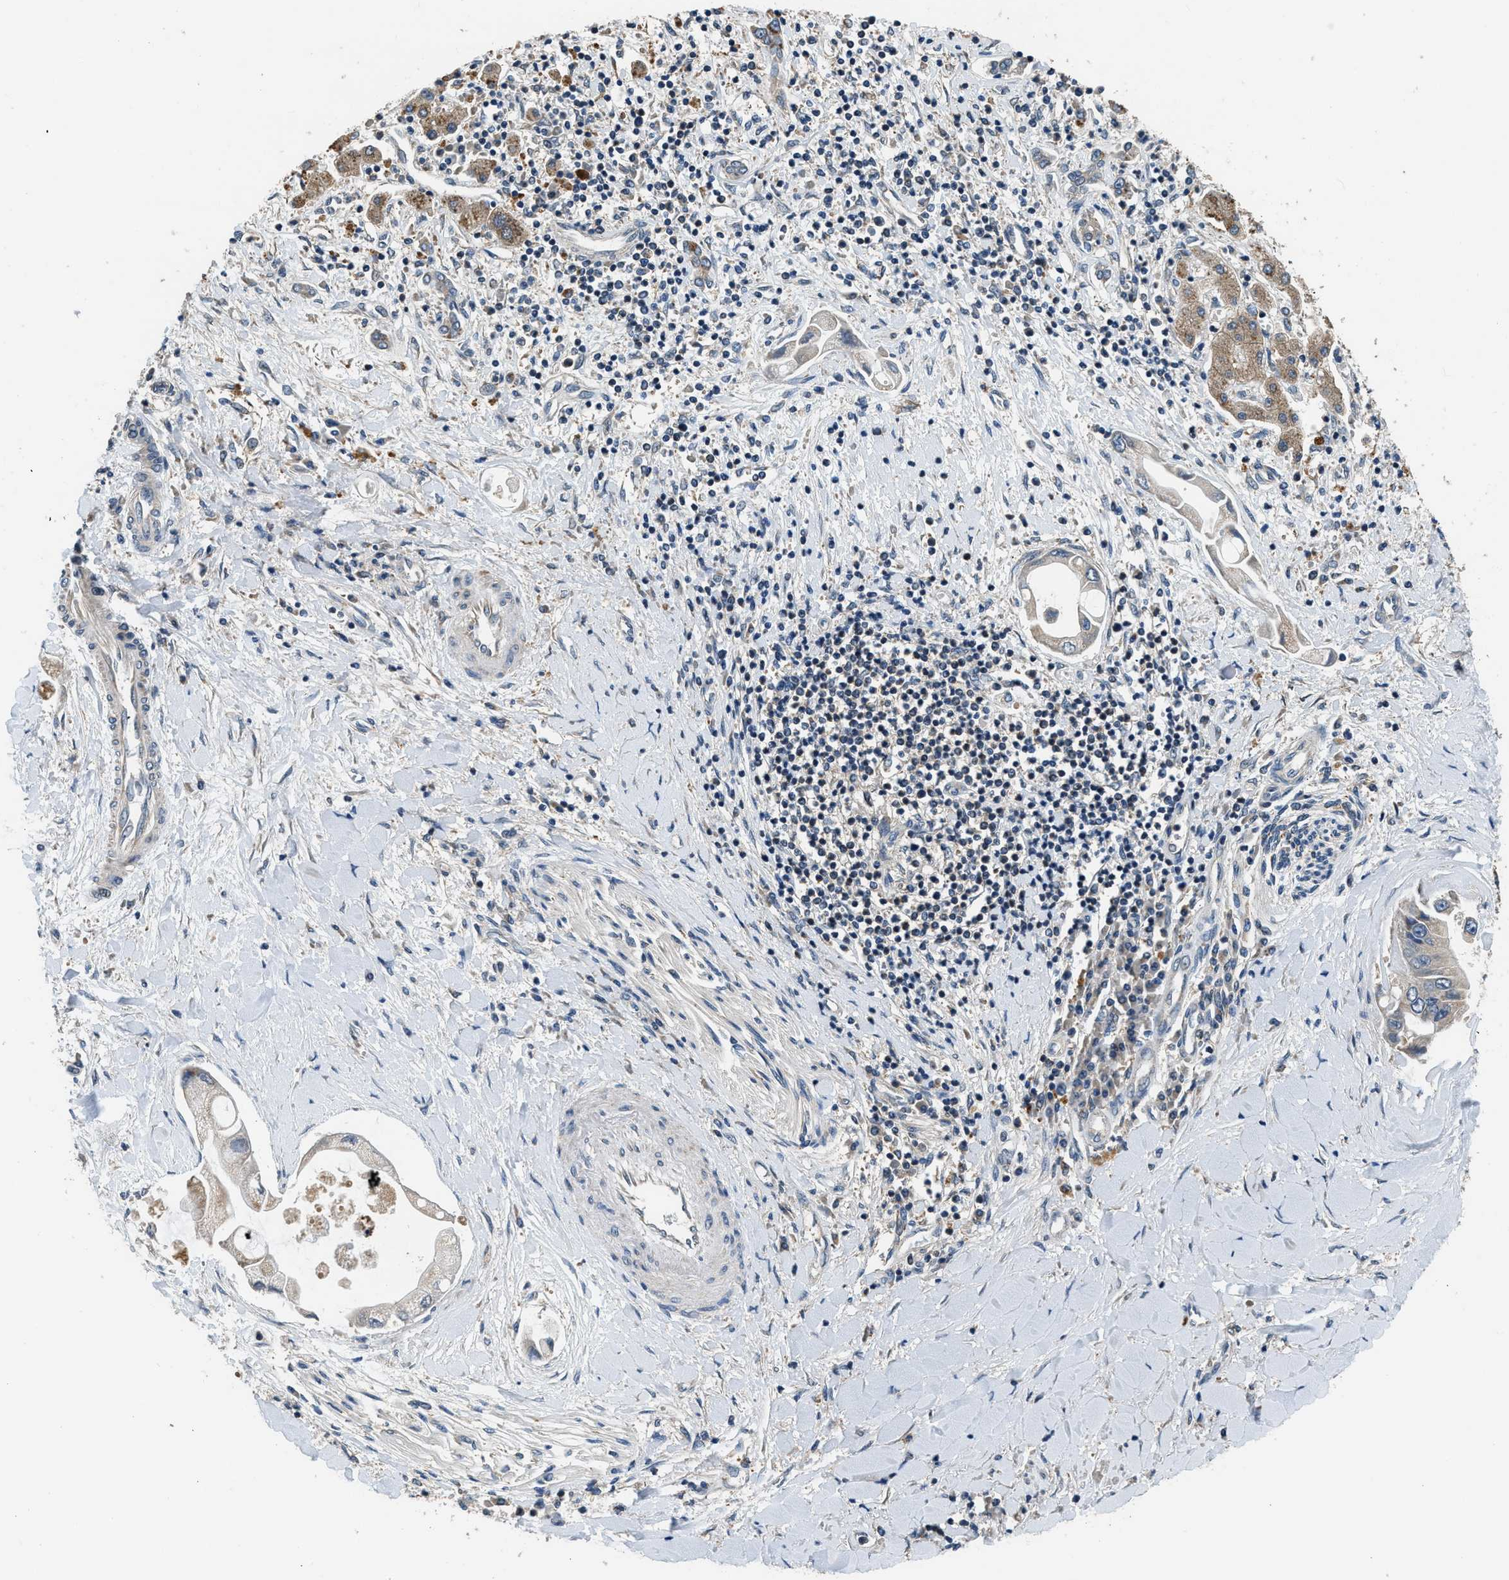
{"staining": {"intensity": "weak", "quantity": ">75%", "location": "cytoplasmic/membranous"}, "tissue": "liver cancer", "cell_type": "Tumor cells", "image_type": "cancer", "snomed": [{"axis": "morphology", "description": "Cholangiocarcinoma"}, {"axis": "topography", "description": "Liver"}], "caption": "Immunohistochemical staining of human liver cancer (cholangiocarcinoma) demonstrates low levels of weak cytoplasmic/membranous protein staining in approximately >75% of tumor cells.", "gene": "IL3RA", "patient": {"sex": "male", "age": 50}}